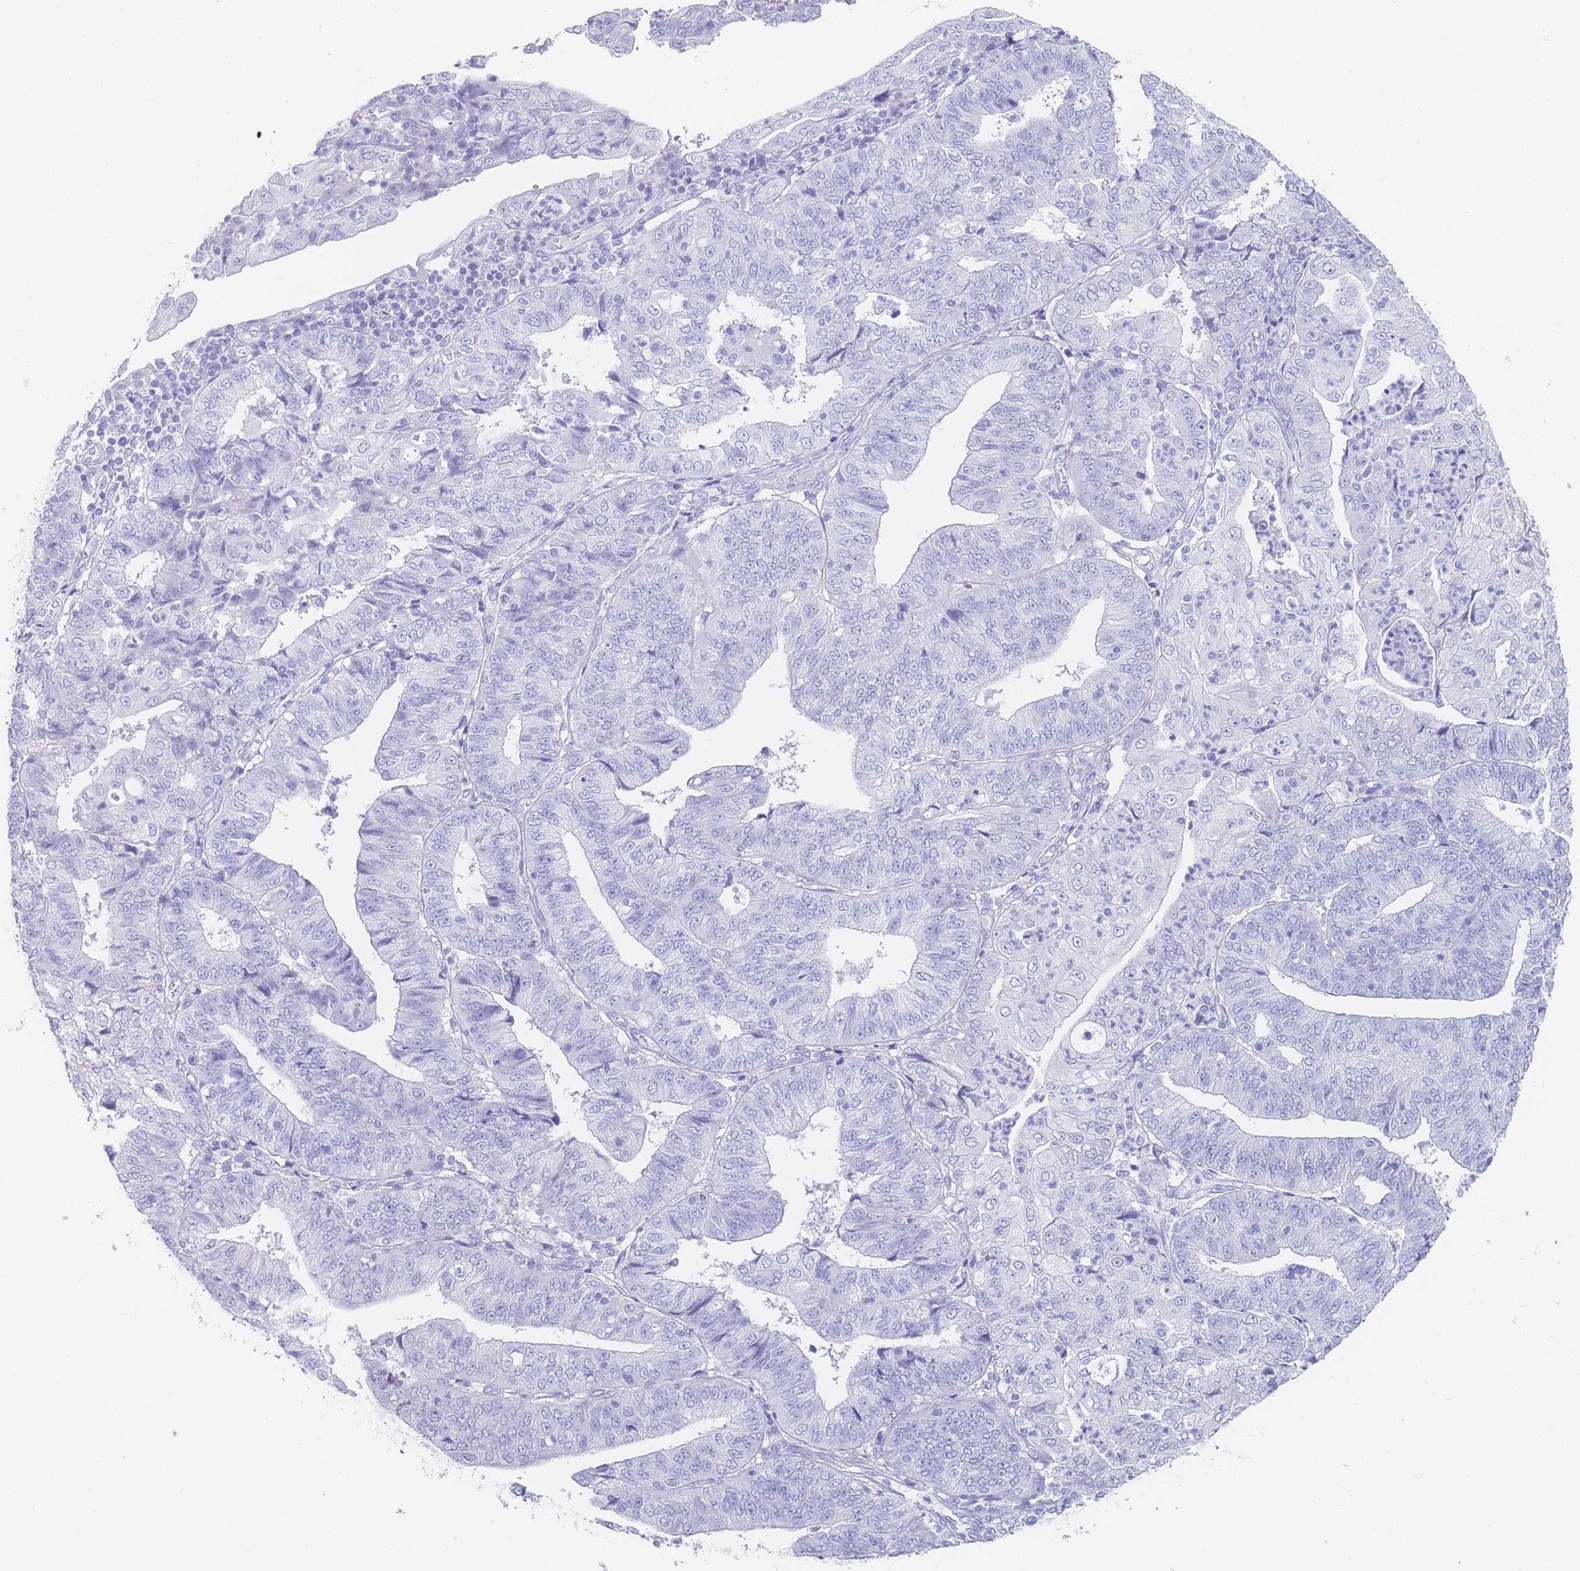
{"staining": {"intensity": "negative", "quantity": "none", "location": "none"}, "tissue": "endometrial cancer", "cell_type": "Tumor cells", "image_type": "cancer", "snomed": [{"axis": "morphology", "description": "Adenocarcinoma, NOS"}, {"axis": "topography", "description": "Endometrium"}], "caption": "An immunohistochemistry (IHC) image of adenocarcinoma (endometrial) is shown. There is no staining in tumor cells of adenocarcinoma (endometrial).", "gene": "LRRC37A", "patient": {"sex": "female", "age": 56}}